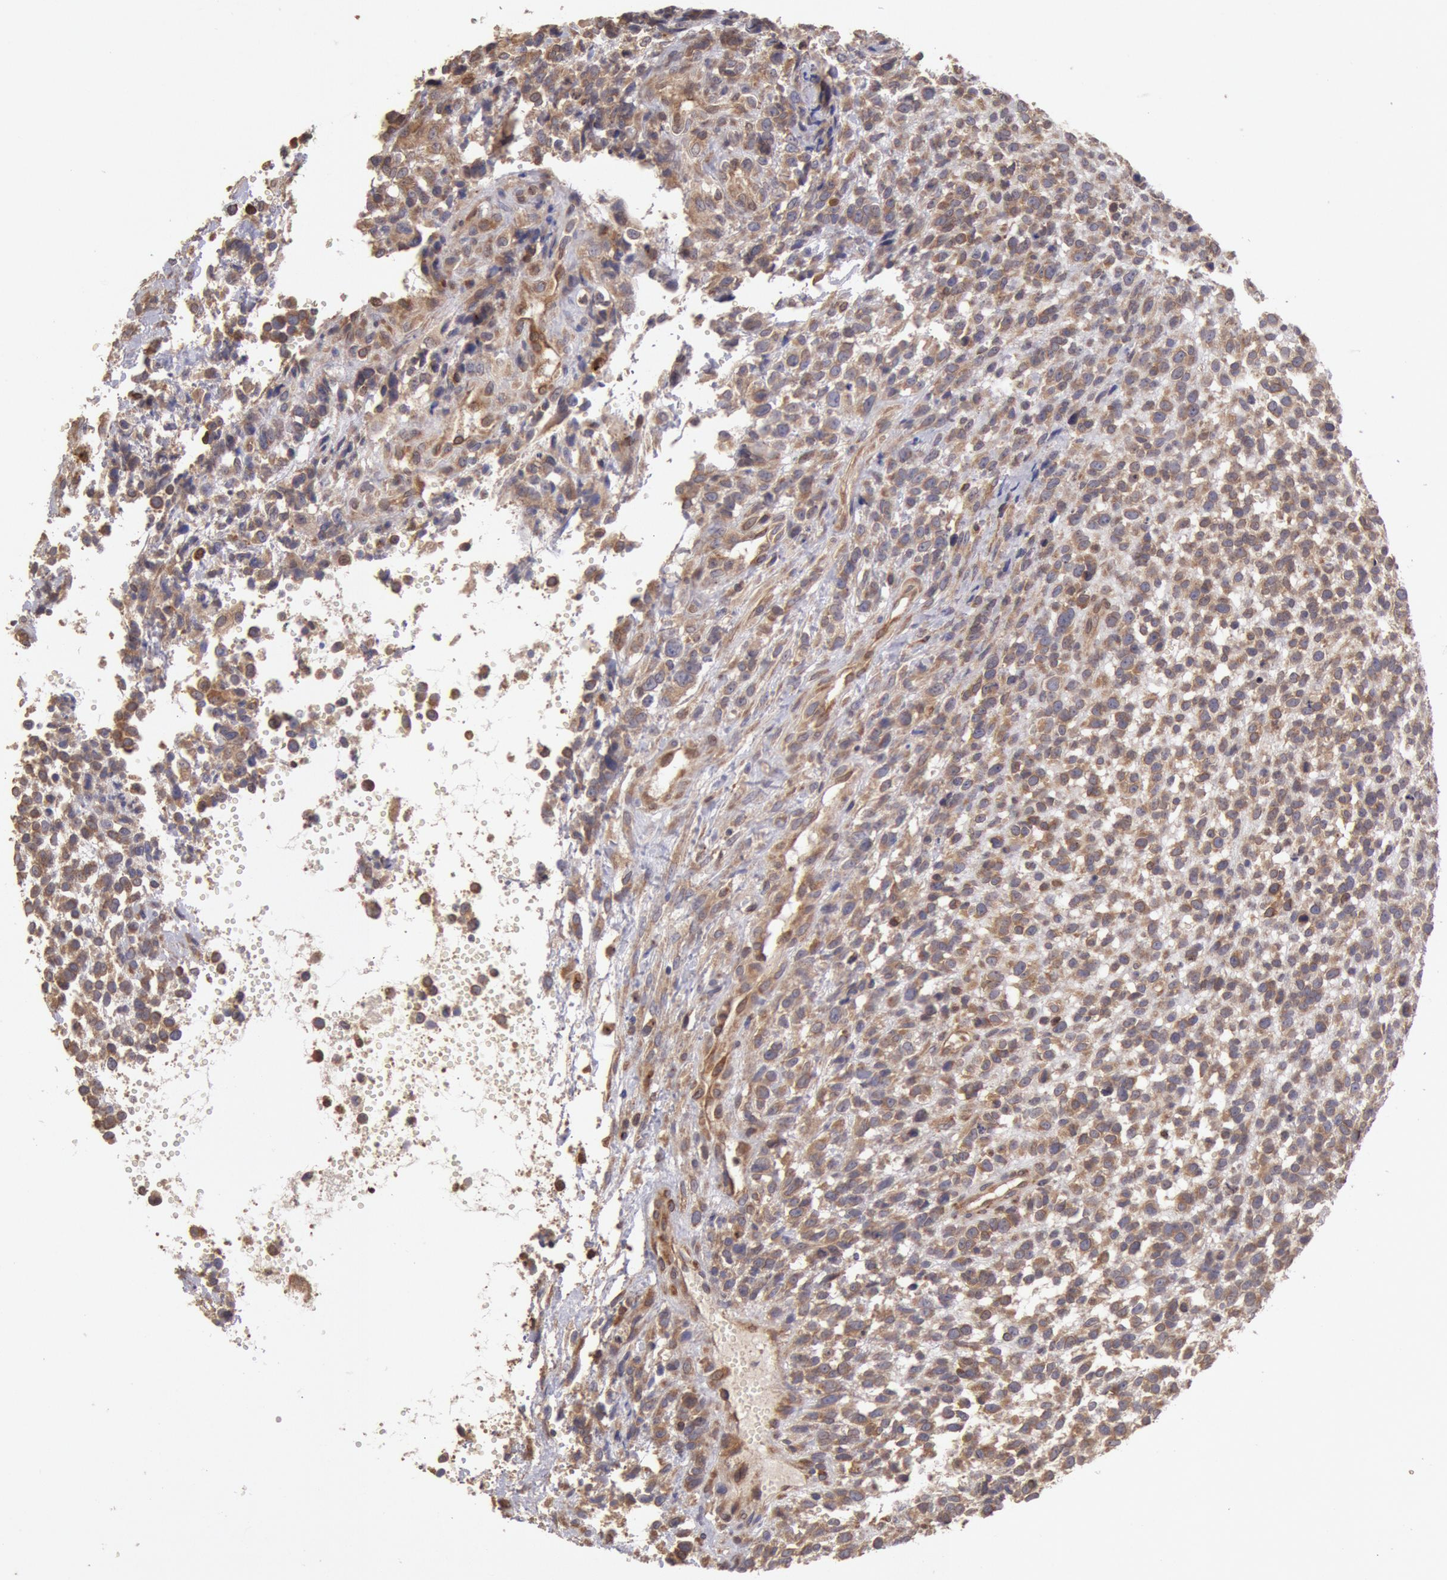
{"staining": {"intensity": "weak", "quantity": ">75%", "location": "cytoplasmic/membranous"}, "tissue": "glioma", "cell_type": "Tumor cells", "image_type": "cancer", "snomed": [{"axis": "morphology", "description": "Glioma, malignant, High grade"}, {"axis": "topography", "description": "Brain"}], "caption": "Immunohistochemical staining of glioma displays low levels of weak cytoplasmic/membranous protein staining in about >75% of tumor cells. (Stains: DAB (3,3'-diaminobenzidine) in brown, nuclei in blue, Microscopy: brightfield microscopy at high magnification).", "gene": "COMT", "patient": {"sex": "male", "age": 66}}